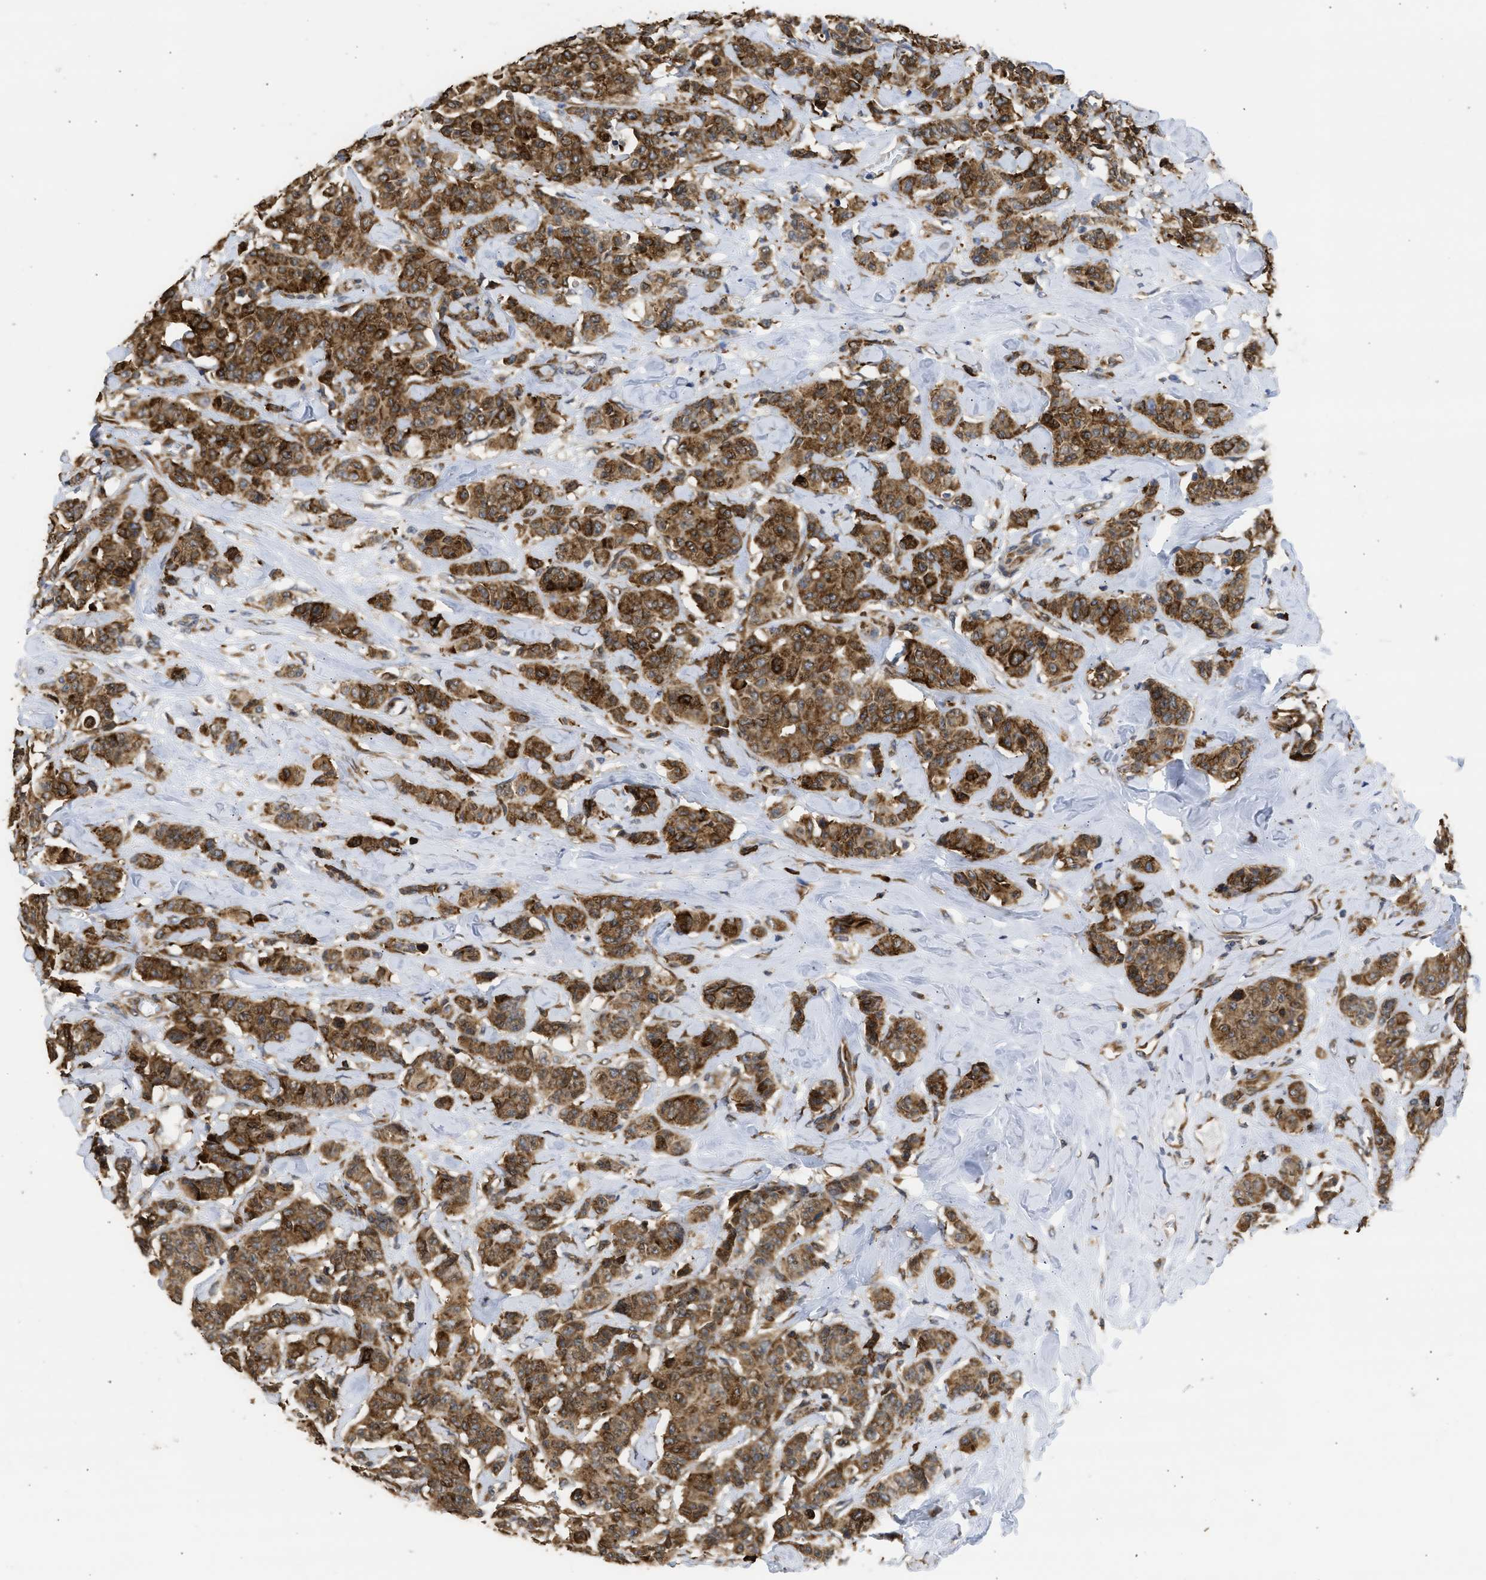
{"staining": {"intensity": "moderate", "quantity": ">75%", "location": "cytoplasmic/membranous"}, "tissue": "breast cancer", "cell_type": "Tumor cells", "image_type": "cancer", "snomed": [{"axis": "morphology", "description": "Normal tissue, NOS"}, {"axis": "morphology", "description": "Duct carcinoma"}, {"axis": "topography", "description": "Breast"}], "caption": "Protein expression by IHC exhibits moderate cytoplasmic/membranous expression in approximately >75% of tumor cells in invasive ductal carcinoma (breast).", "gene": "DNAJC1", "patient": {"sex": "female", "age": 40}}